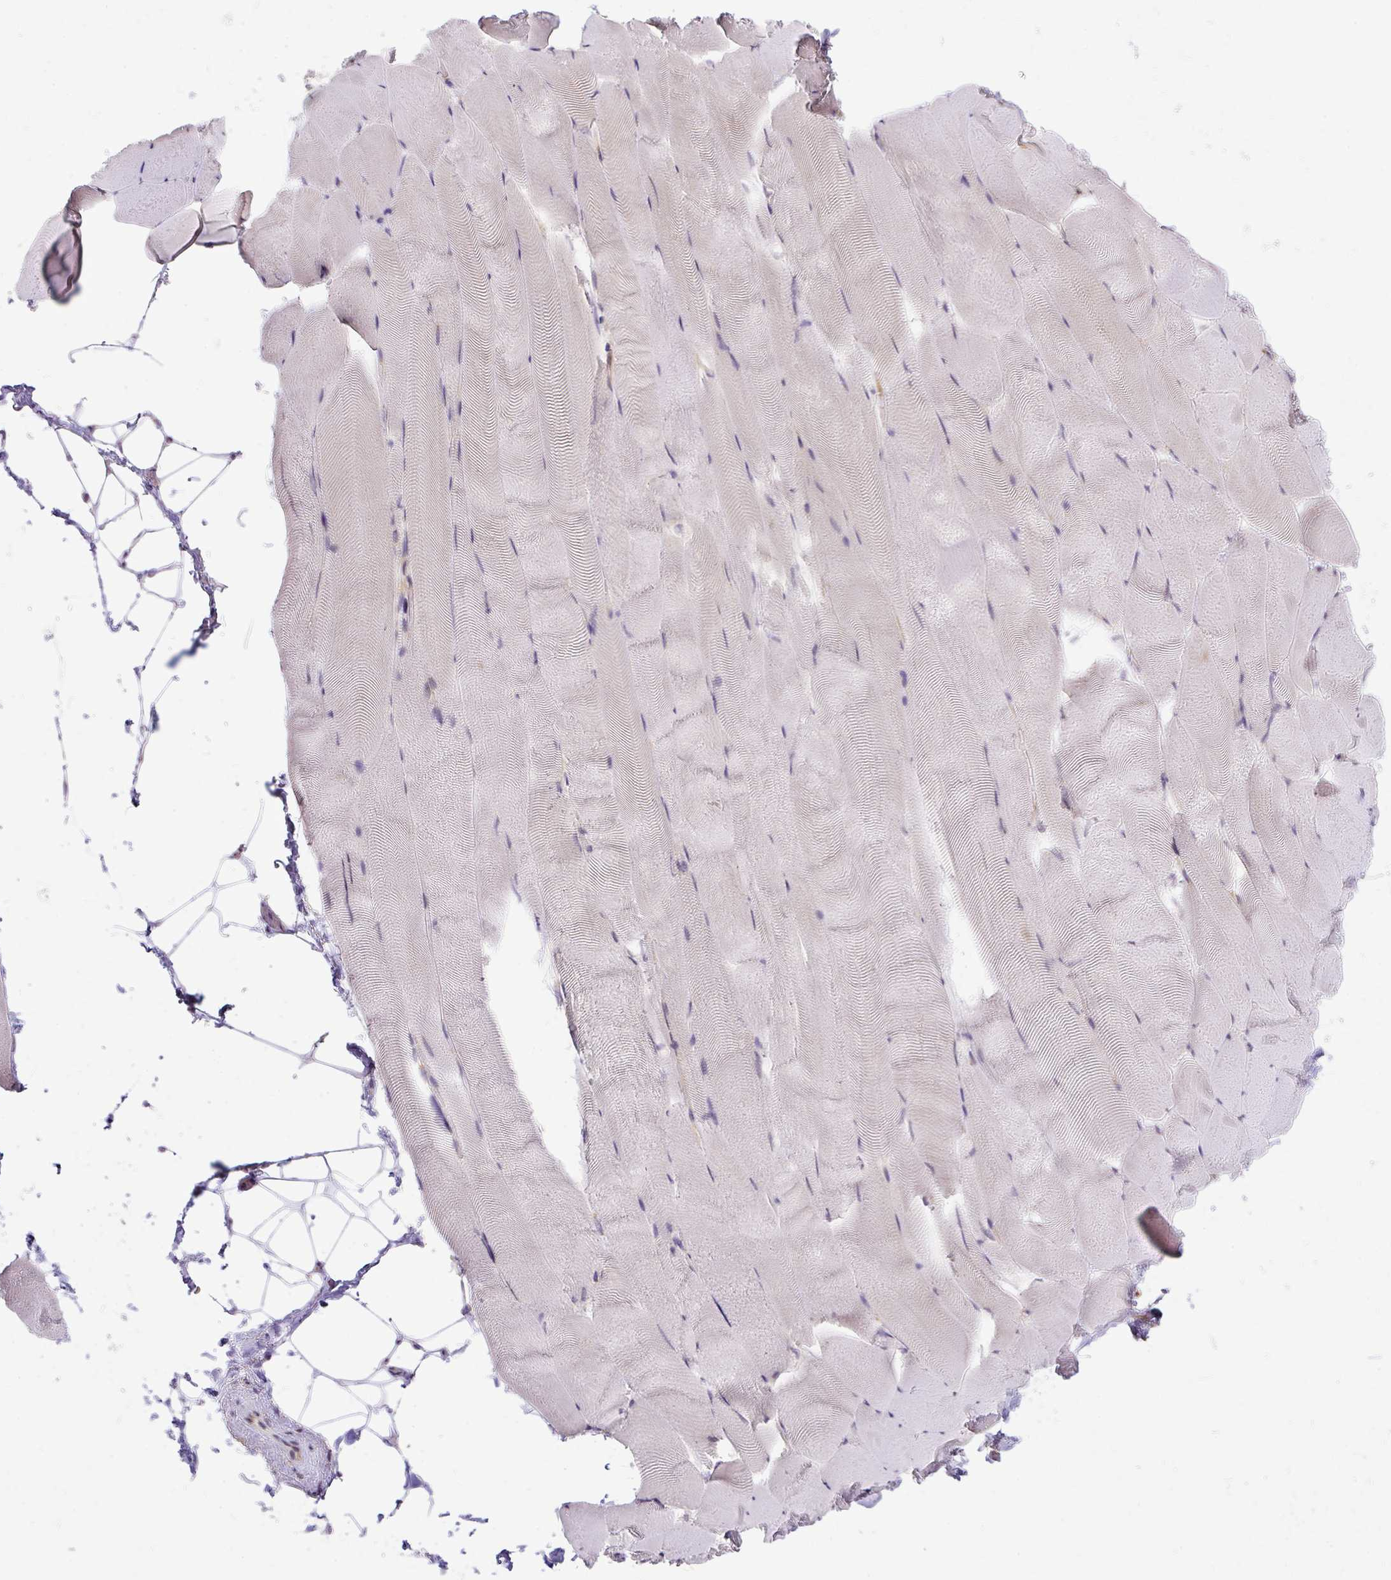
{"staining": {"intensity": "negative", "quantity": "none", "location": "none"}, "tissue": "skeletal muscle", "cell_type": "Myocytes", "image_type": "normal", "snomed": [{"axis": "morphology", "description": "Normal tissue, NOS"}, {"axis": "topography", "description": "Skeletal muscle"}], "caption": "This is an immunohistochemistry (IHC) histopathology image of benign skeletal muscle. There is no staining in myocytes.", "gene": "SMC4", "patient": {"sex": "female", "age": 64}}